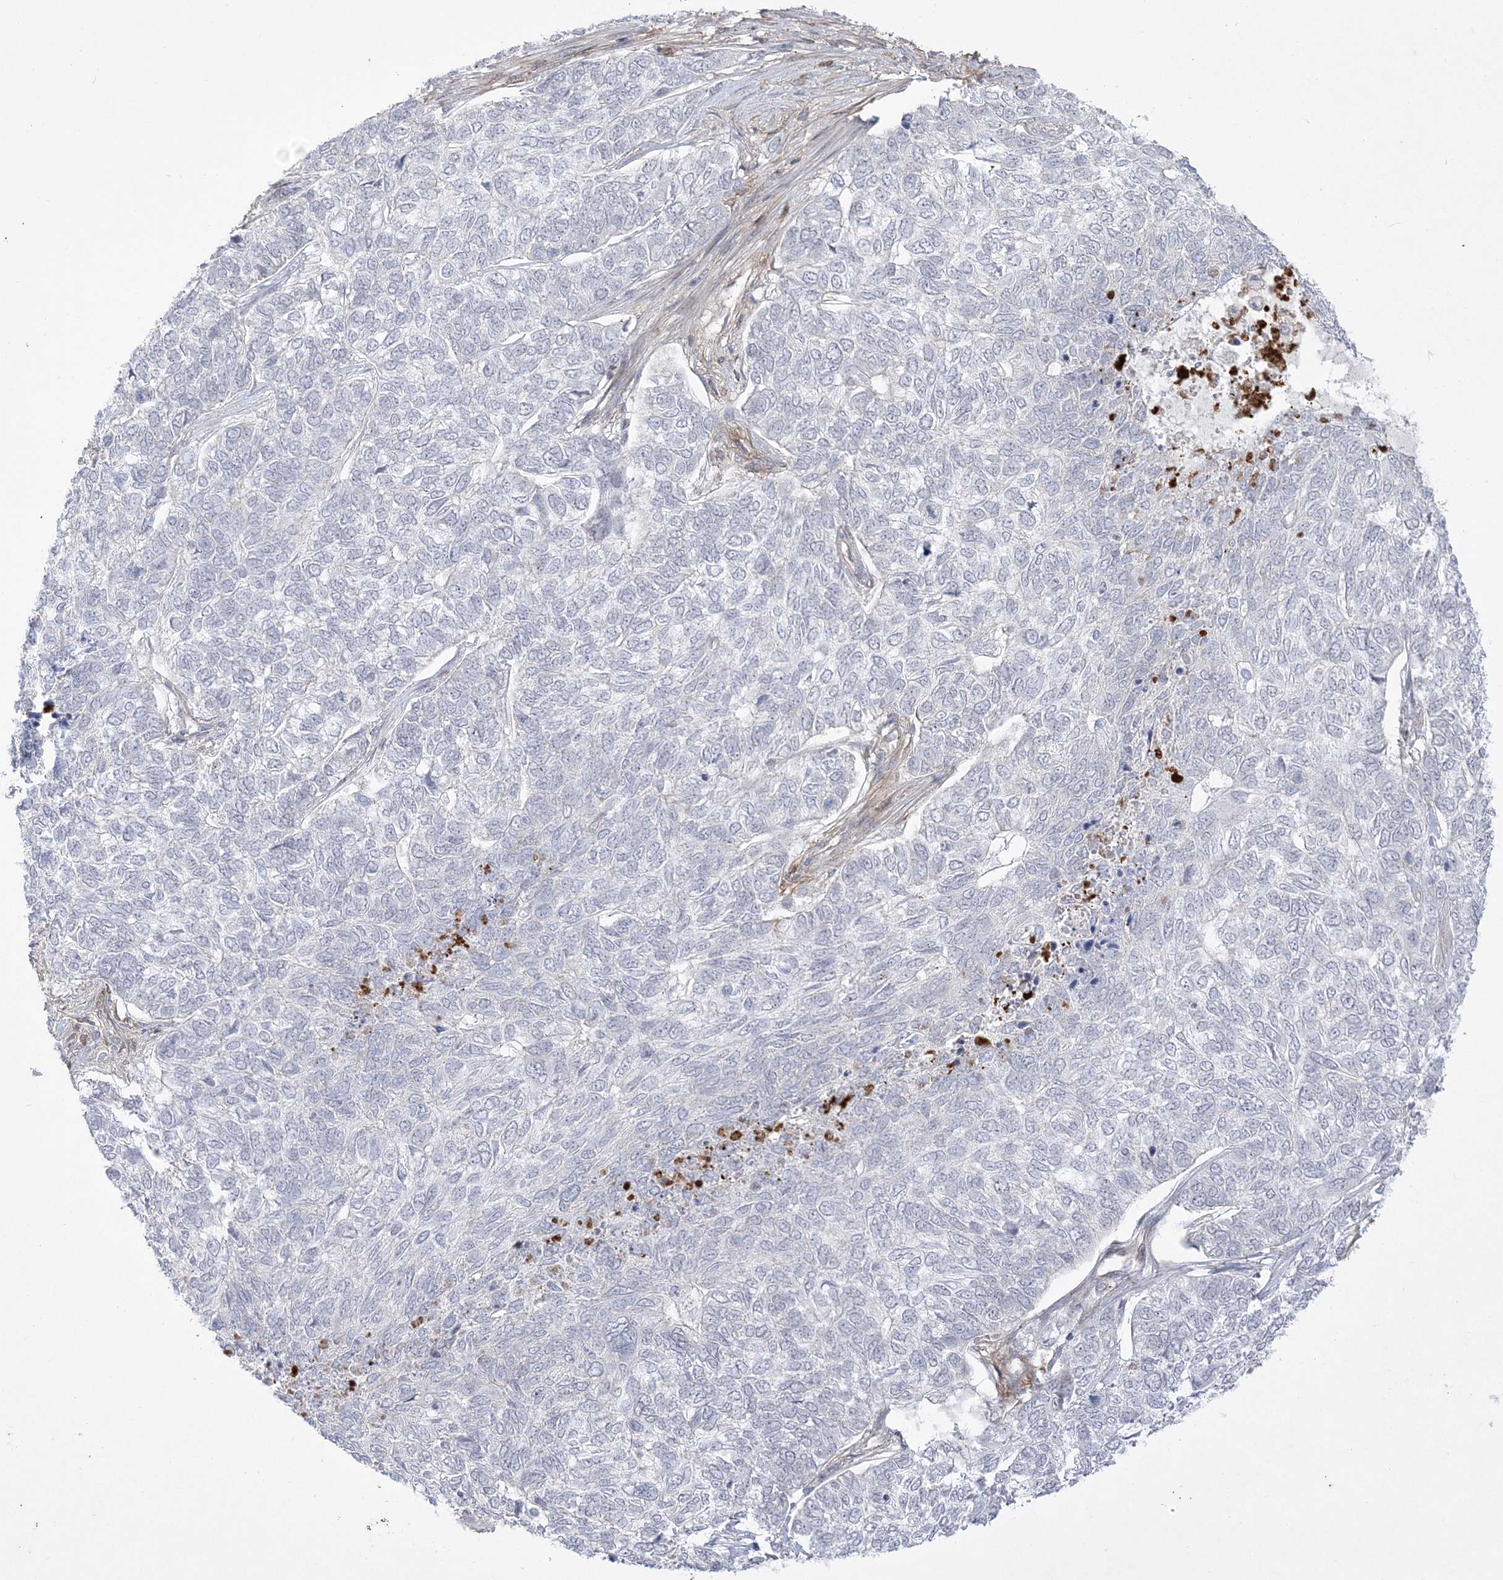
{"staining": {"intensity": "negative", "quantity": "none", "location": "none"}, "tissue": "skin cancer", "cell_type": "Tumor cells", "image_type": "cancer", "snomed": [{"axis": "morphology", "description": "Basal cell carcinoma"}, {"axis": "topography", "description": "Skin"}], "caption": "This photomicrograph is of skin cancer stained with immunohistochemistry to label a protein in brown with the nuclei are counter-stained blue. There is no expression in tumor cells.", "gene": "ADAMTS12", "patient": {"sex": "female", "age": 65}}